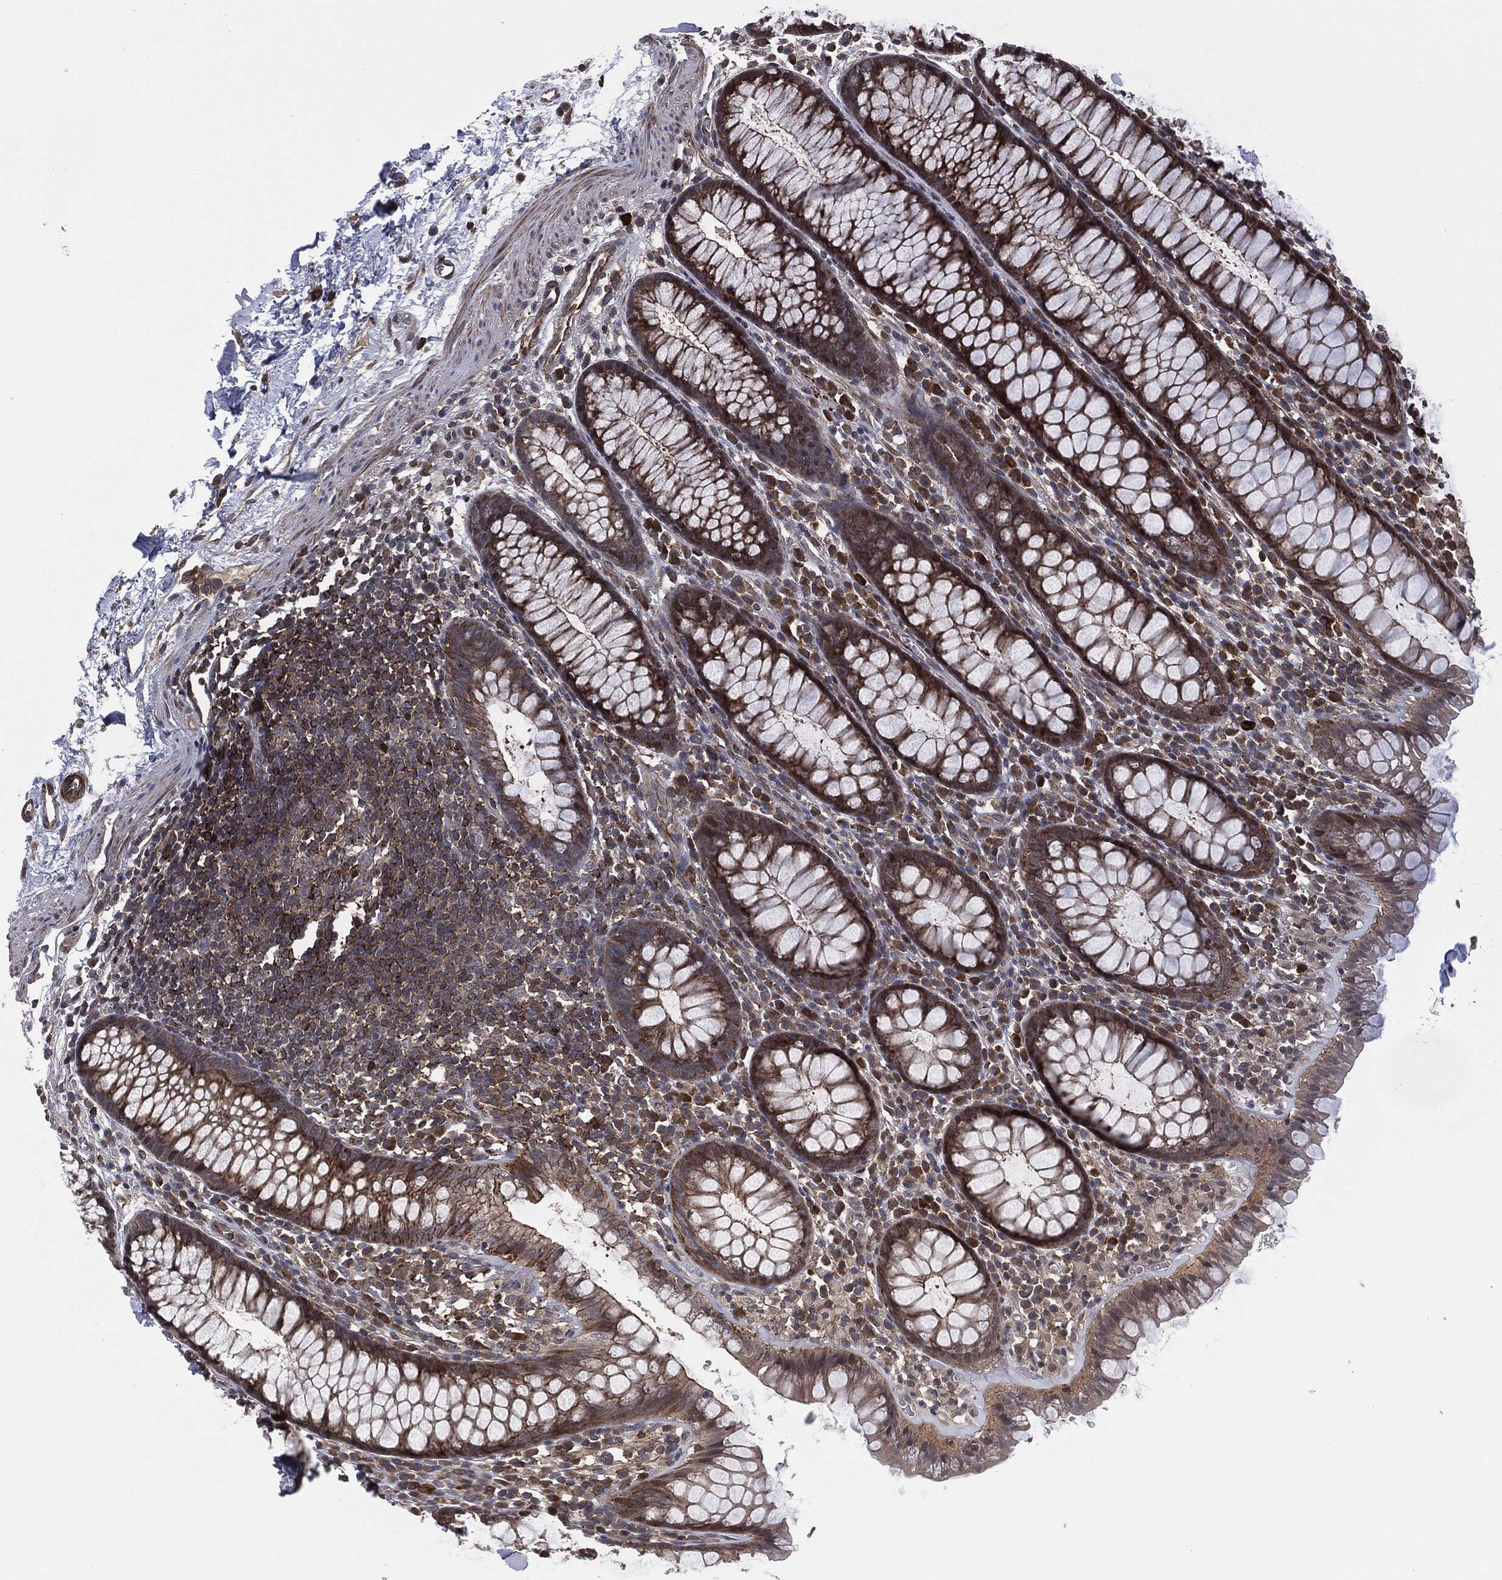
{"staining": {"intensity": "negative", "quantity": "none", "location": "none"}, "tissue": "colon", "cell_type": "Endothelial cells", "image_type": "normal", "snomed": [{"axis": "morphology", "description": "Normal tissue, NOS"}, {"axis": "topography", "description": "Colon"}], "caption": "High power microscopy micrograph of an immunohistochemistry (IHC) micrograph of unremarkable colon, revealing no significant staining in endothelial cells. Brightfield microscopy of IHC stained with DAB (3,3'-diaminobenzidine) (brown) and hematoxylin (blue), captured at high magnification.", "gene": "UBR1", "patient": {"sex": "male", "age": 76}}